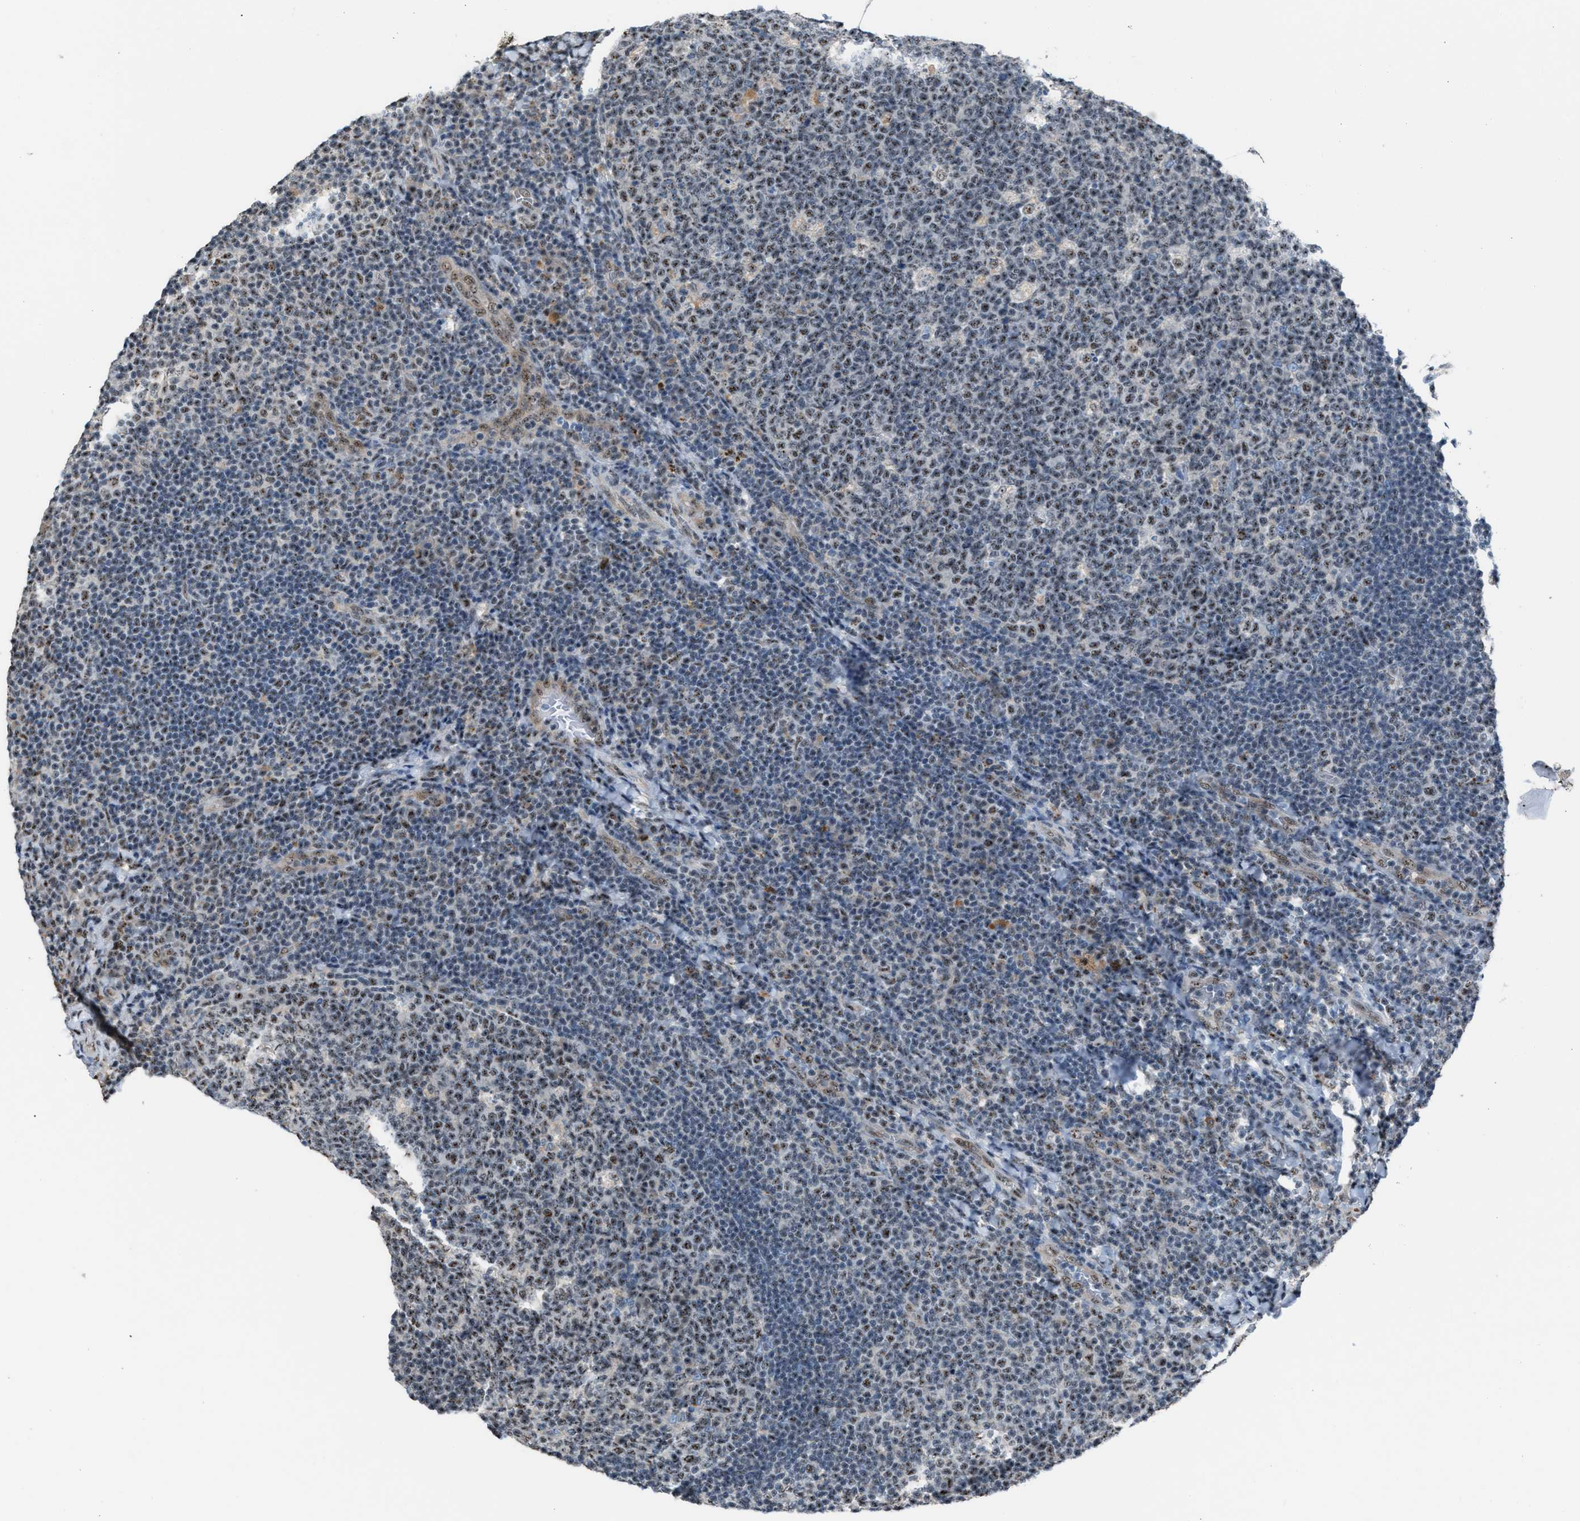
{"staining": {"intensity": "weak", "quantity": ">75%", "location": "nuclear"}, "tissue": "tonsil", "cell_type": "Germinal center cells", "image_type": "normal", "snomed": [{"axis": "morphology", "description": "Normal tissue, NOS"}, {"axis": "topography", "description": "Tonsil"}], "caption": "Germinal center cells reveal weak nuclear positivity in about >75% of cells in normal tonsil.", "gene": "CENPP", "patient": {"sex": "male", "age": 17}}